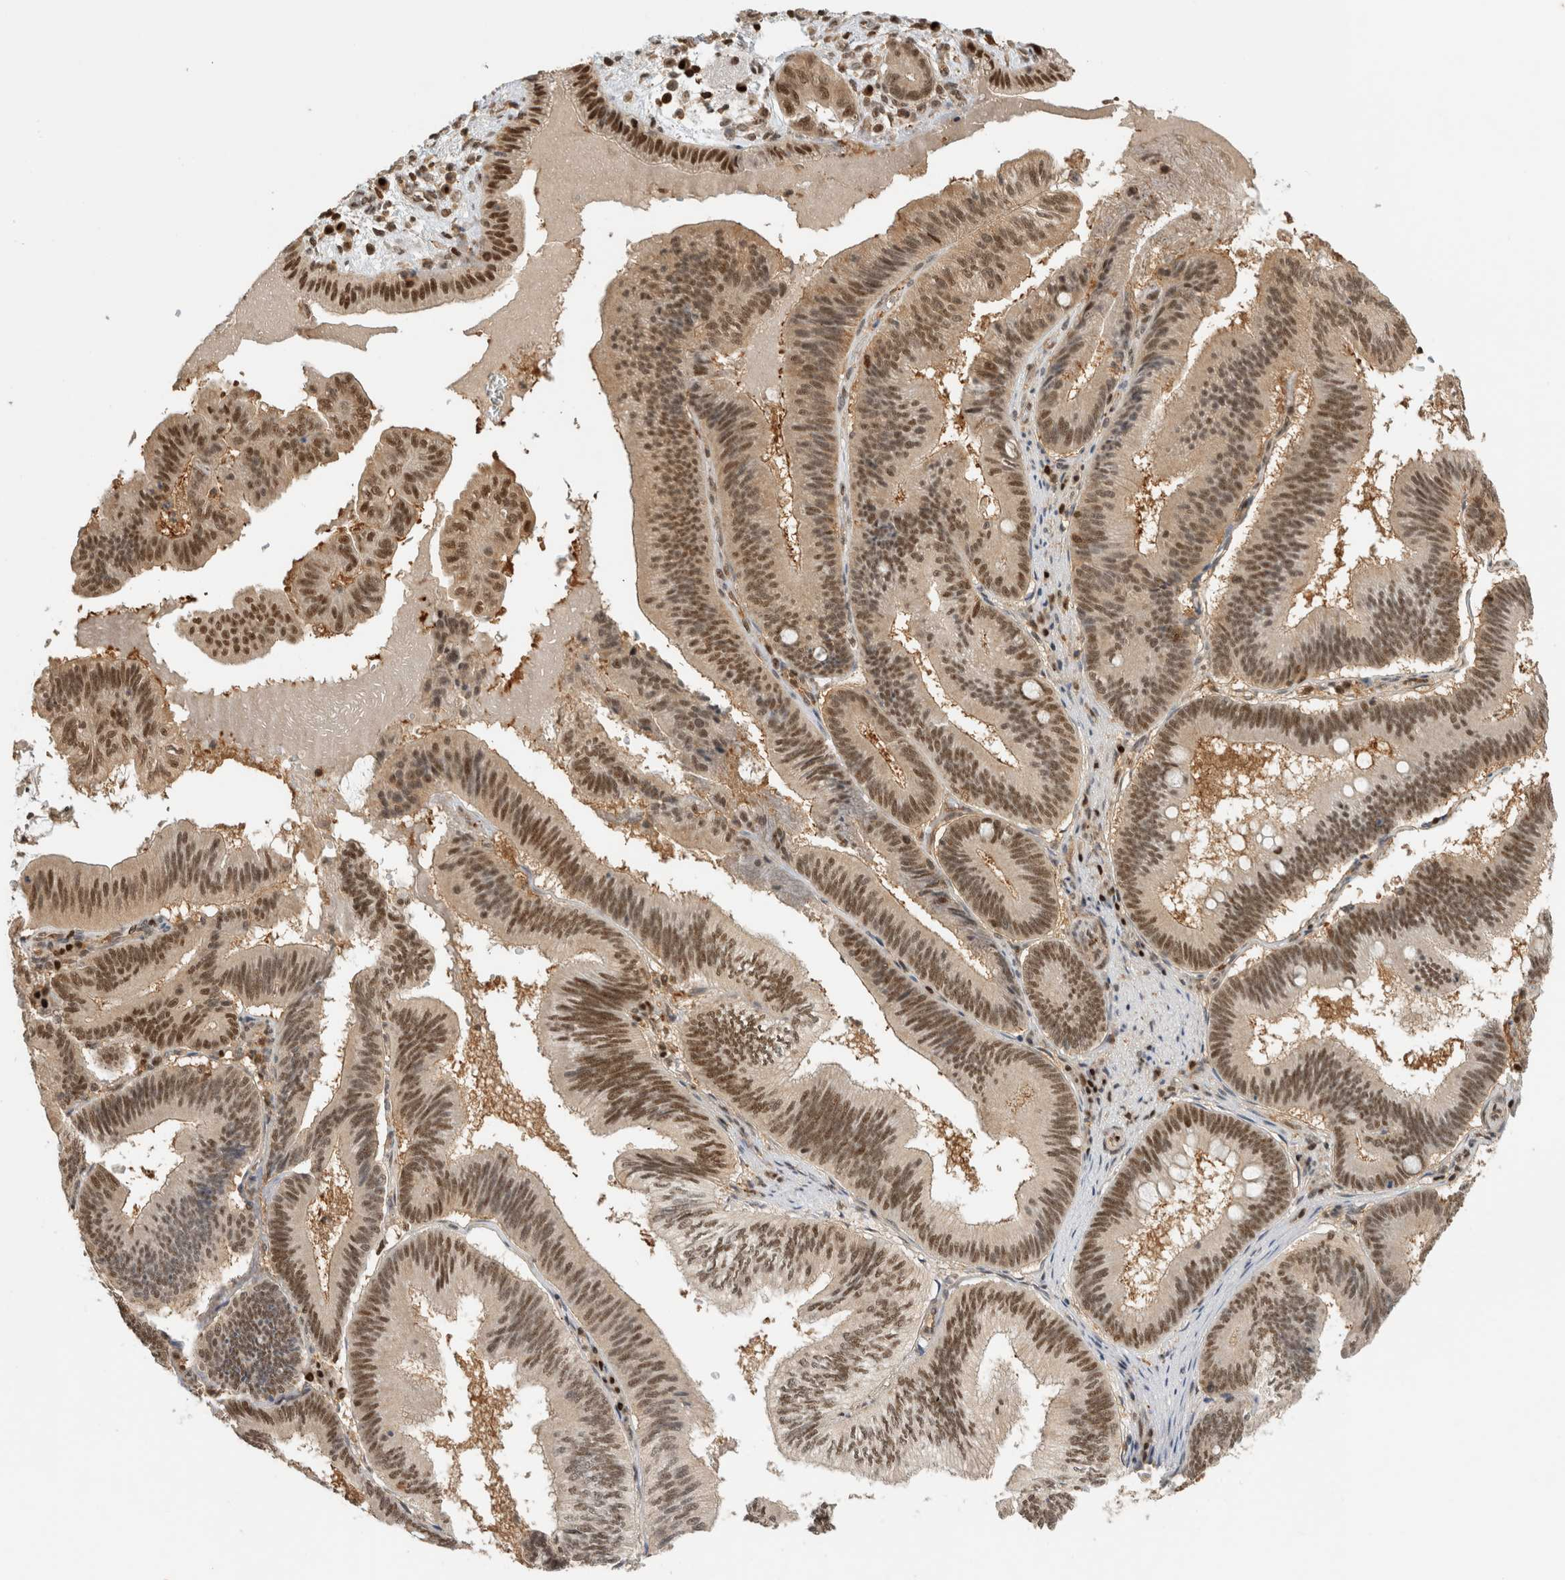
{"staining": {"intensity": "moderate", "quantity": "25%-75%", "location": "cytoplasmic/membranous,nuclear"}, "tissue": "pancreatic cancer", "cell_type": "Tumor cells", "image_type": "cancer", "snomed": [{"axis": "morphology", "description": "Adenocarcinoma, NOS"}, {"axis": "topography", "description": "Pancreas"}], "caption": "A brown stain labels moderate cytoplasmic/membranous and nuclear expression of a protein in adenocarcinoma (pancreatic) tumor cells. The protein of interest is shown in brown color, while the nuclei are stained blue.", "gene": "SNRNP40", "patient": {"sex": "male", "age": 82}}